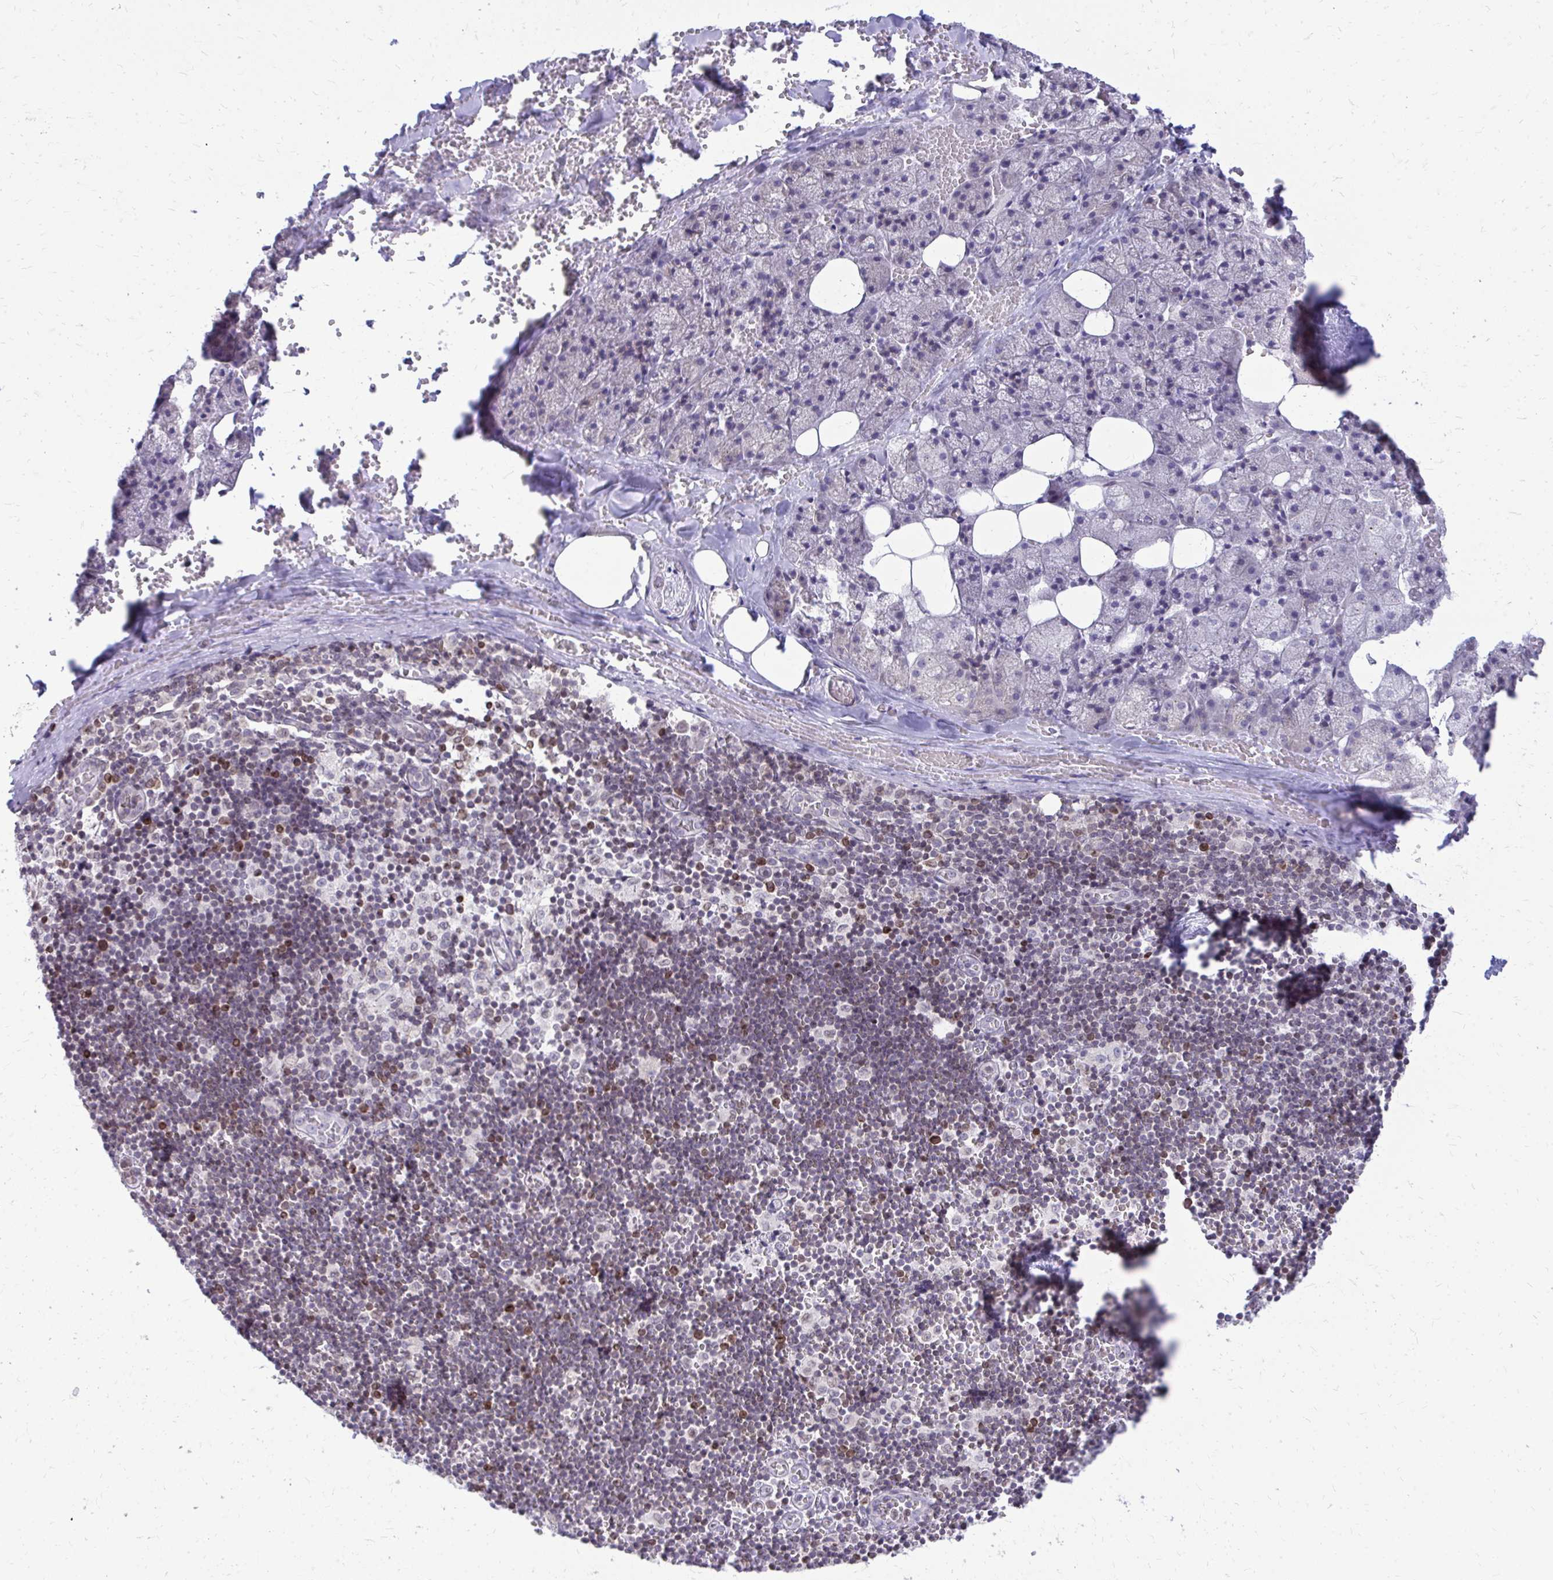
{"staining": {"intensity": "moderate", "quantity": "<25%", "location": "cytoplasmic/membranous"}, "tissue": "salivary gland", "cell_type": "Glandular cells", "image_type": "normal", "snomed": [{"axis": "morphology", "description": "Normal tissue, NOS"}, {"axis": "topography", "description": "Salivary gland"}, {"axis": "topography", "description": "Peripheral nerve tissue"}], "caption": "The photomicrograph demonstrates a brown stain indicating the presence of a protein in the cytoplasmic/membranous of glandular cells in salivary gland.", "gene": "RPS6KA2", "patient": {"sex": "male", "age": 38}}